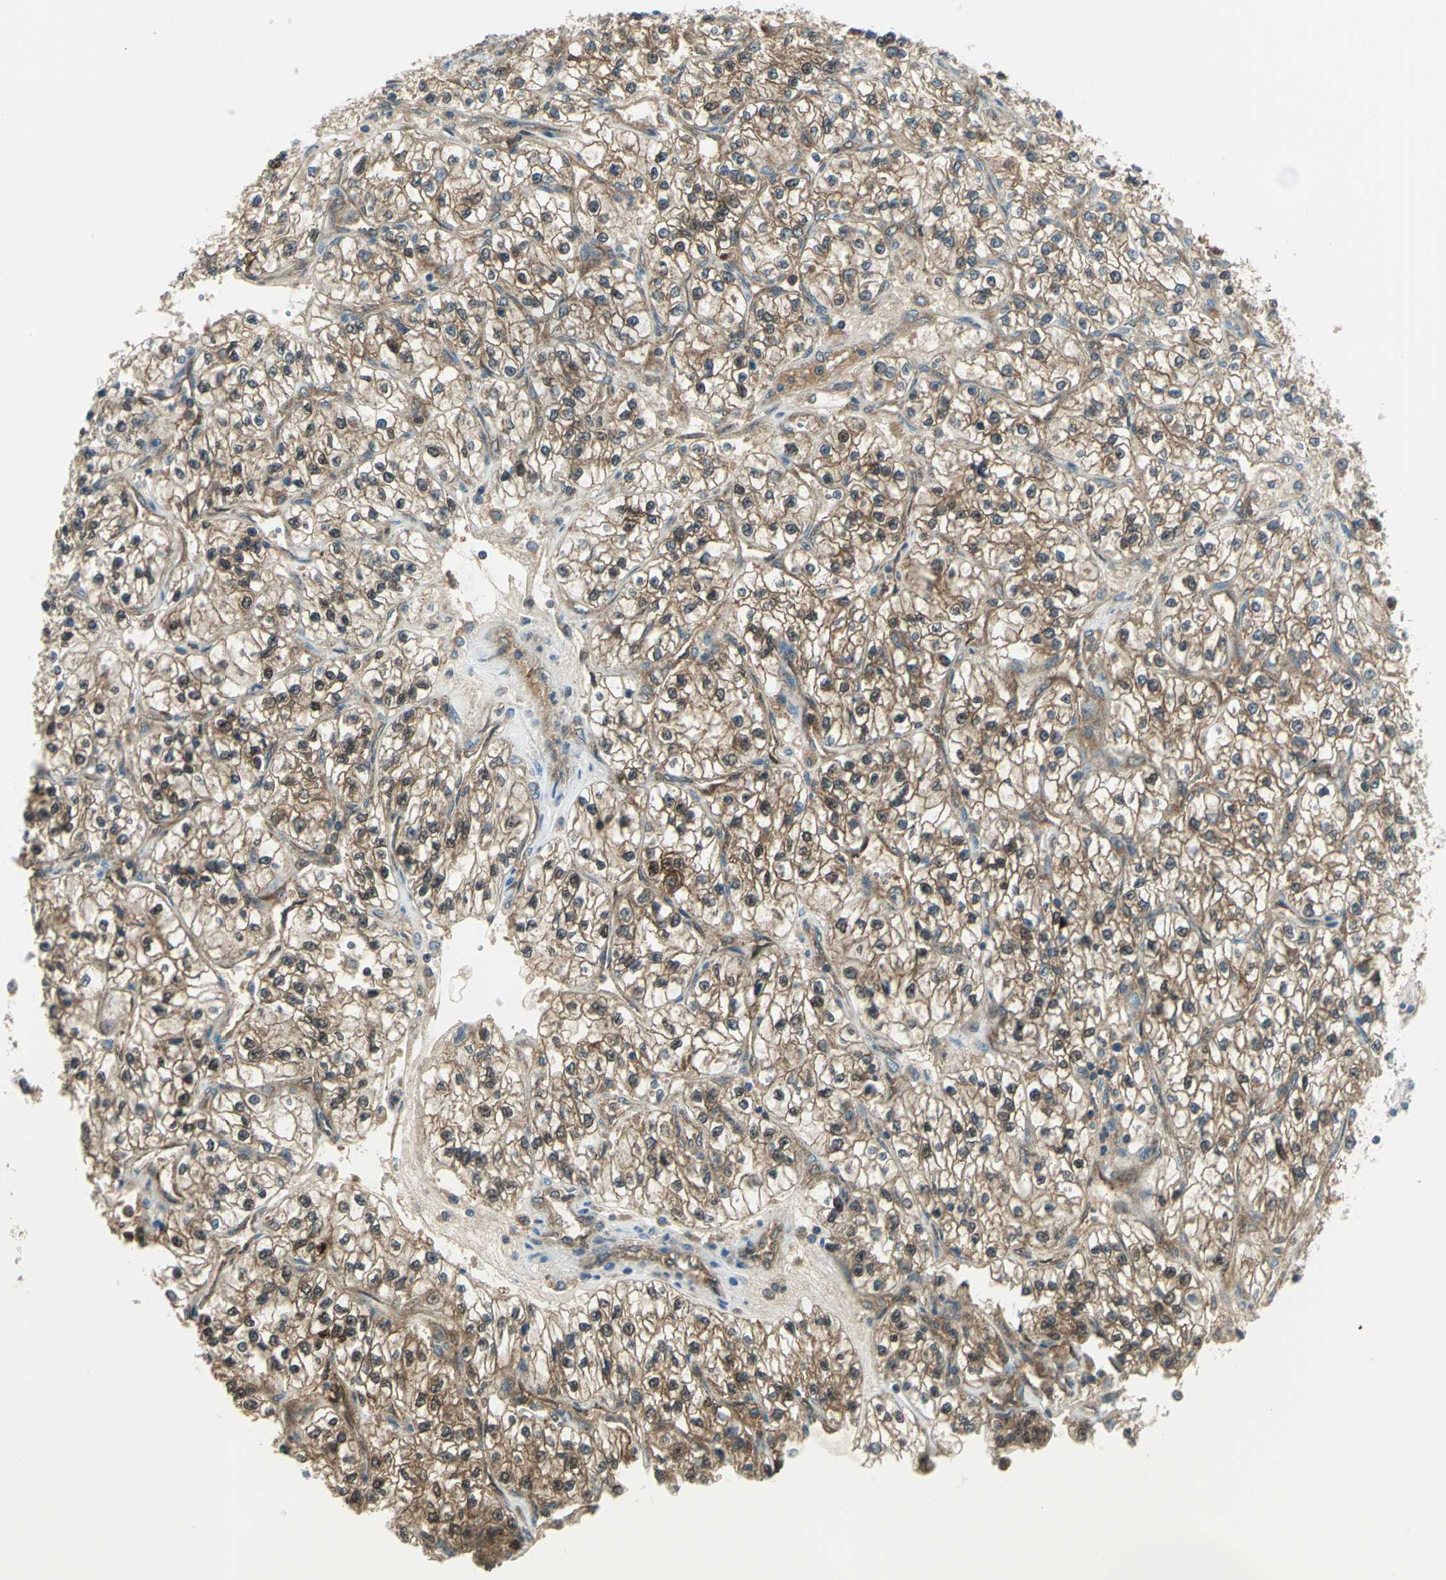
{"staining": {"intensity": "moderate", "quantity": ">75%", "location": "cytoplasmic/membranous,nuclear"}, "tissue": "renal cancer", "cell_type": "Tumor cells", "image_type": "cancer", "snomed": [{"axis": "morphology", "description": "Adenocarcinoma, NOS"}, {"axis": "topography", "description": "Kidney"}], "caption": "High-power microscopy captured an immunohistochemistry image of renal cancer (adenocarcinoma), revealing moderate cytoplasmic/membranous and nuclear staining in about >75% of tumor cells.", "gene": "ALDOA", "patient": {"sex": "female", "age": 57}}